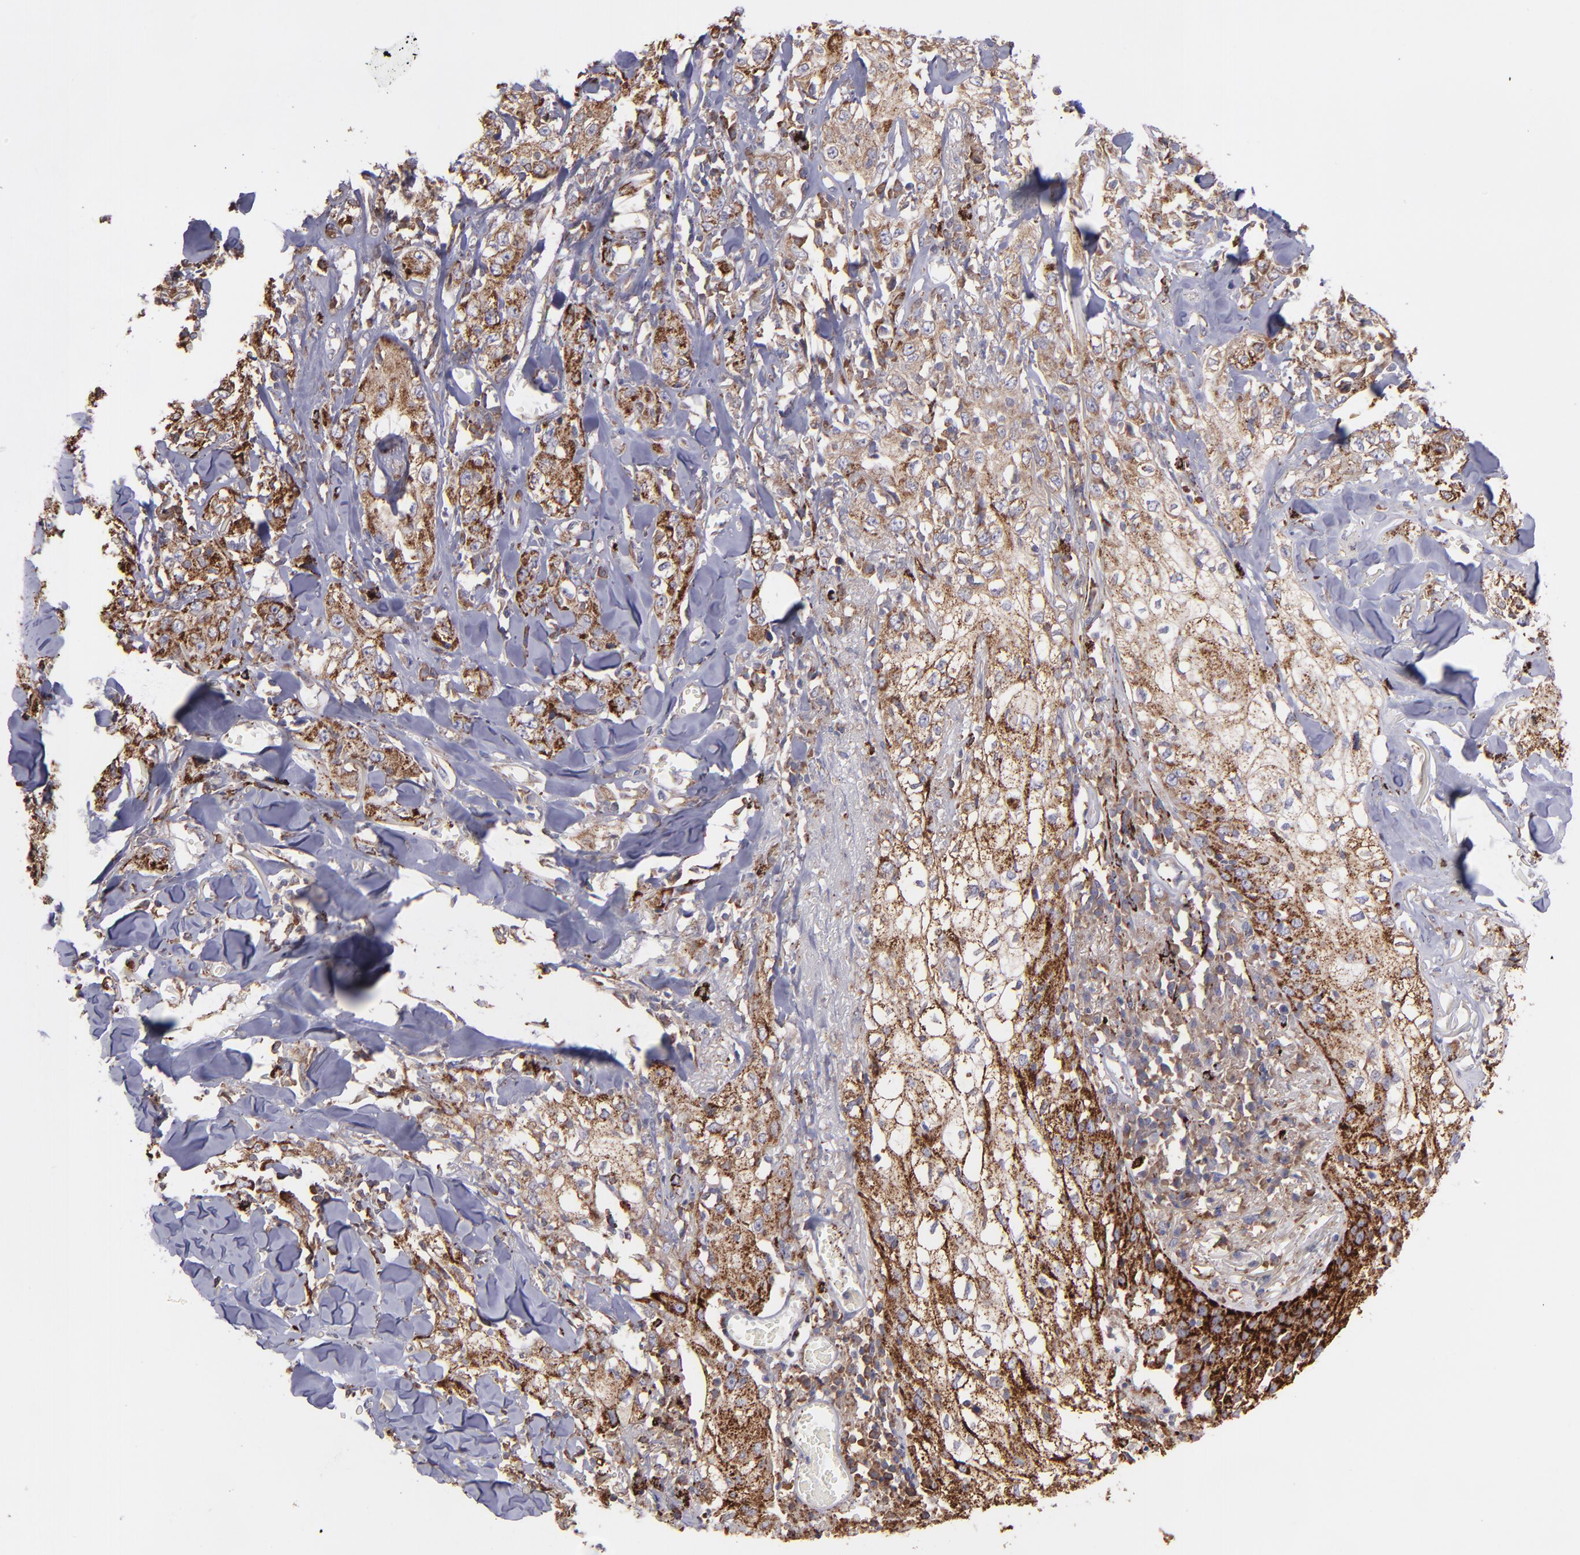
{"staining": {"intensity": "moderate", "quantity": ">75%", "location": "cytoplasmic/membranous"}, "tissue": "skin cancer", "cell_type": "Tumor cells", "image_type": "cancer", "snomed": [{"axis": "morphology", "description": "Squamous cell carcinoma, NOS"}, {"axis": "topography", "description": "Skin"}], "caption": "High-magnification brightfield microscopy of skin cancer (squamous cell carcinoma) stained with DAB (3,3'-diaminobenzidine) (brown) and counterstained with hematoxylin (blue). tumor cells exhibit moderate cytoplasmic/membranous expression is present in approximately>75% of cells. The staining is performed using DAB brown chromogen to label protein expression. The nuclei are counter-stained blue using hematoxylin.", "gene": "MAOB", "patient": {"sex": "male", "age": 65}}